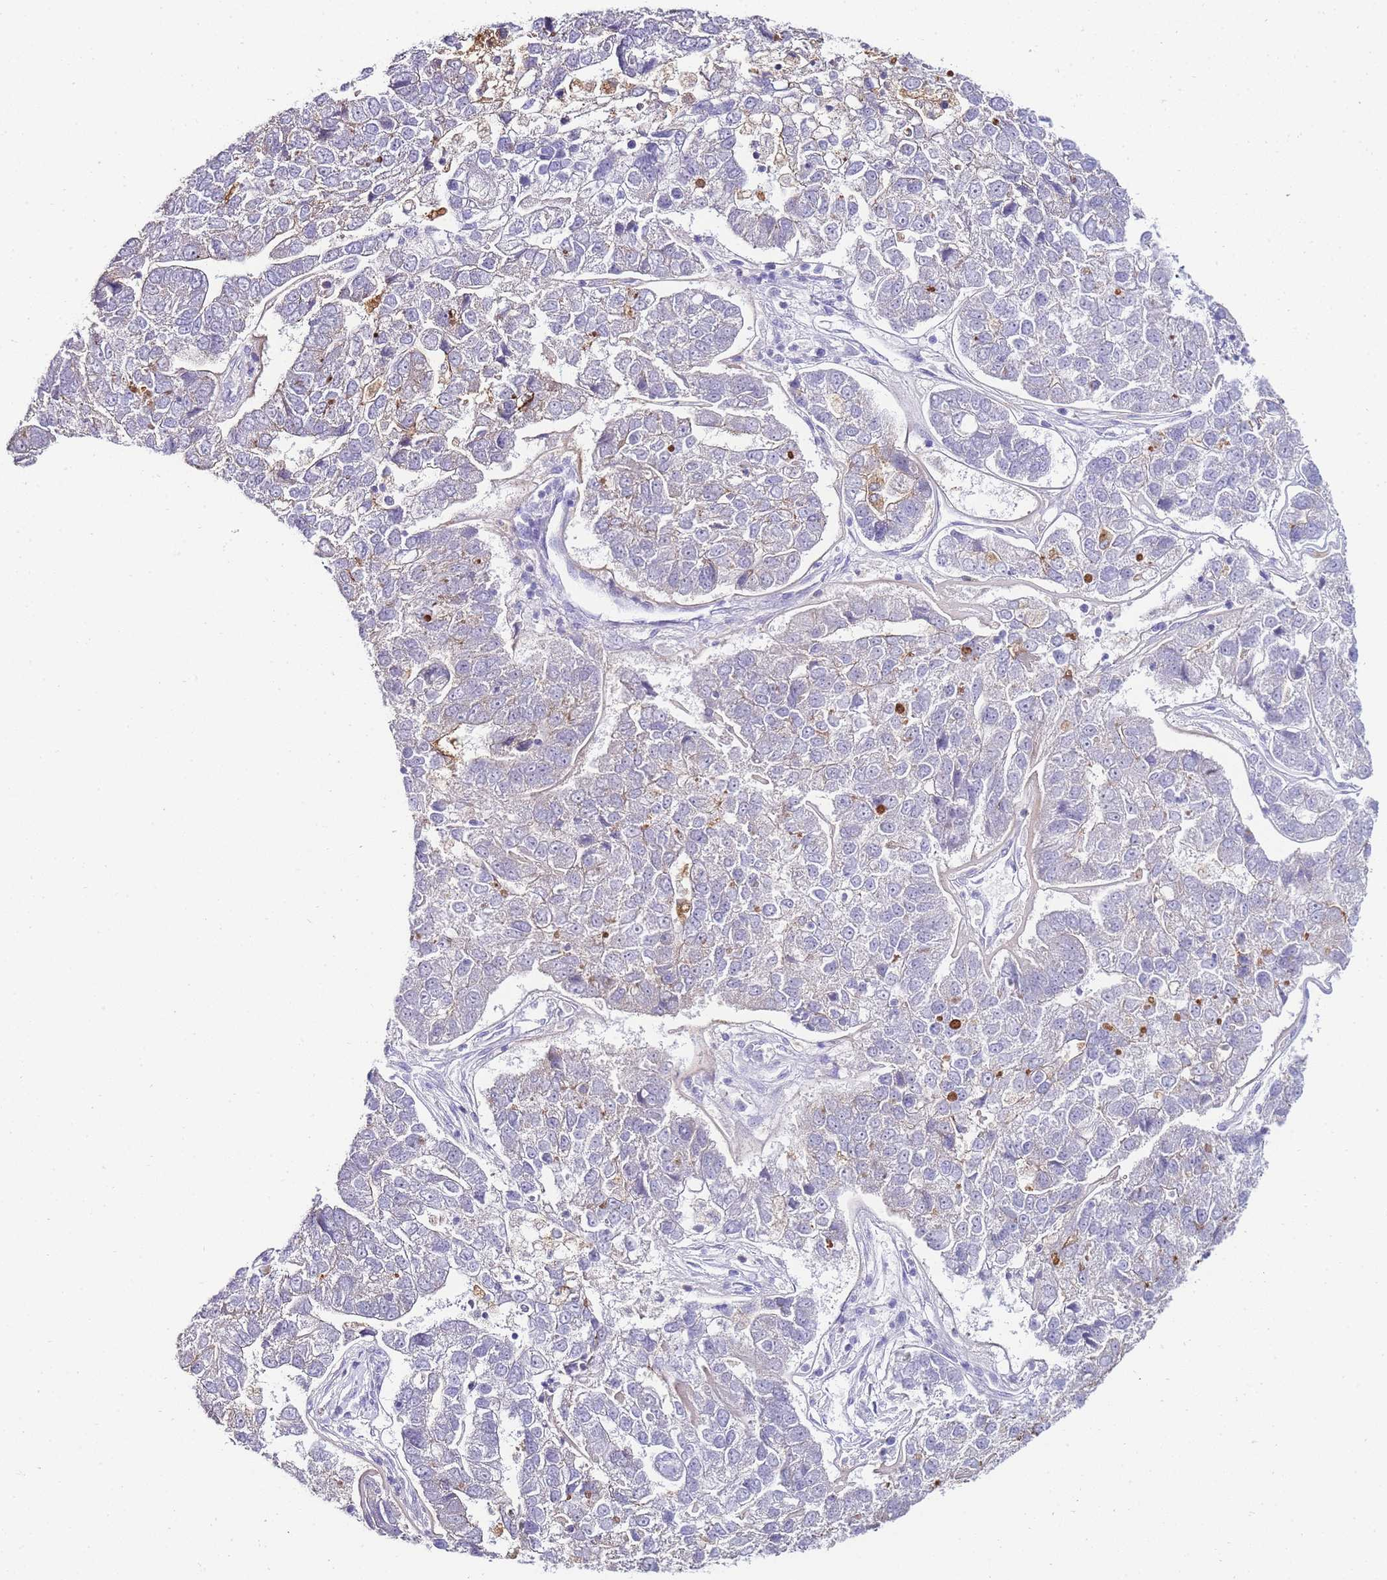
{"staining": {"intensity": "negative", "quantity": "none", "location": "none"}, "tissue": "pancreatic cancer", "cell_type": "Tumor cells", "image_type": "cancer", "snomed": [{"axis": "morphology", "description": "Adenocarcinoma, NOS"}, {"axis": "topography", "description": "Pancreas"}], "caption": "The micrograph displays no staining of tumor cells in pancreatic adenocarcinoma. The staining was performed using DAB (3,3'-diaminobenzidine) to visualize the protein expression in brown, while the nuclei were stained in blue with hematoxylin (Magnification: 20x).", "gene": "DPP4", "patient": {"sex": "female", "age": 61}}